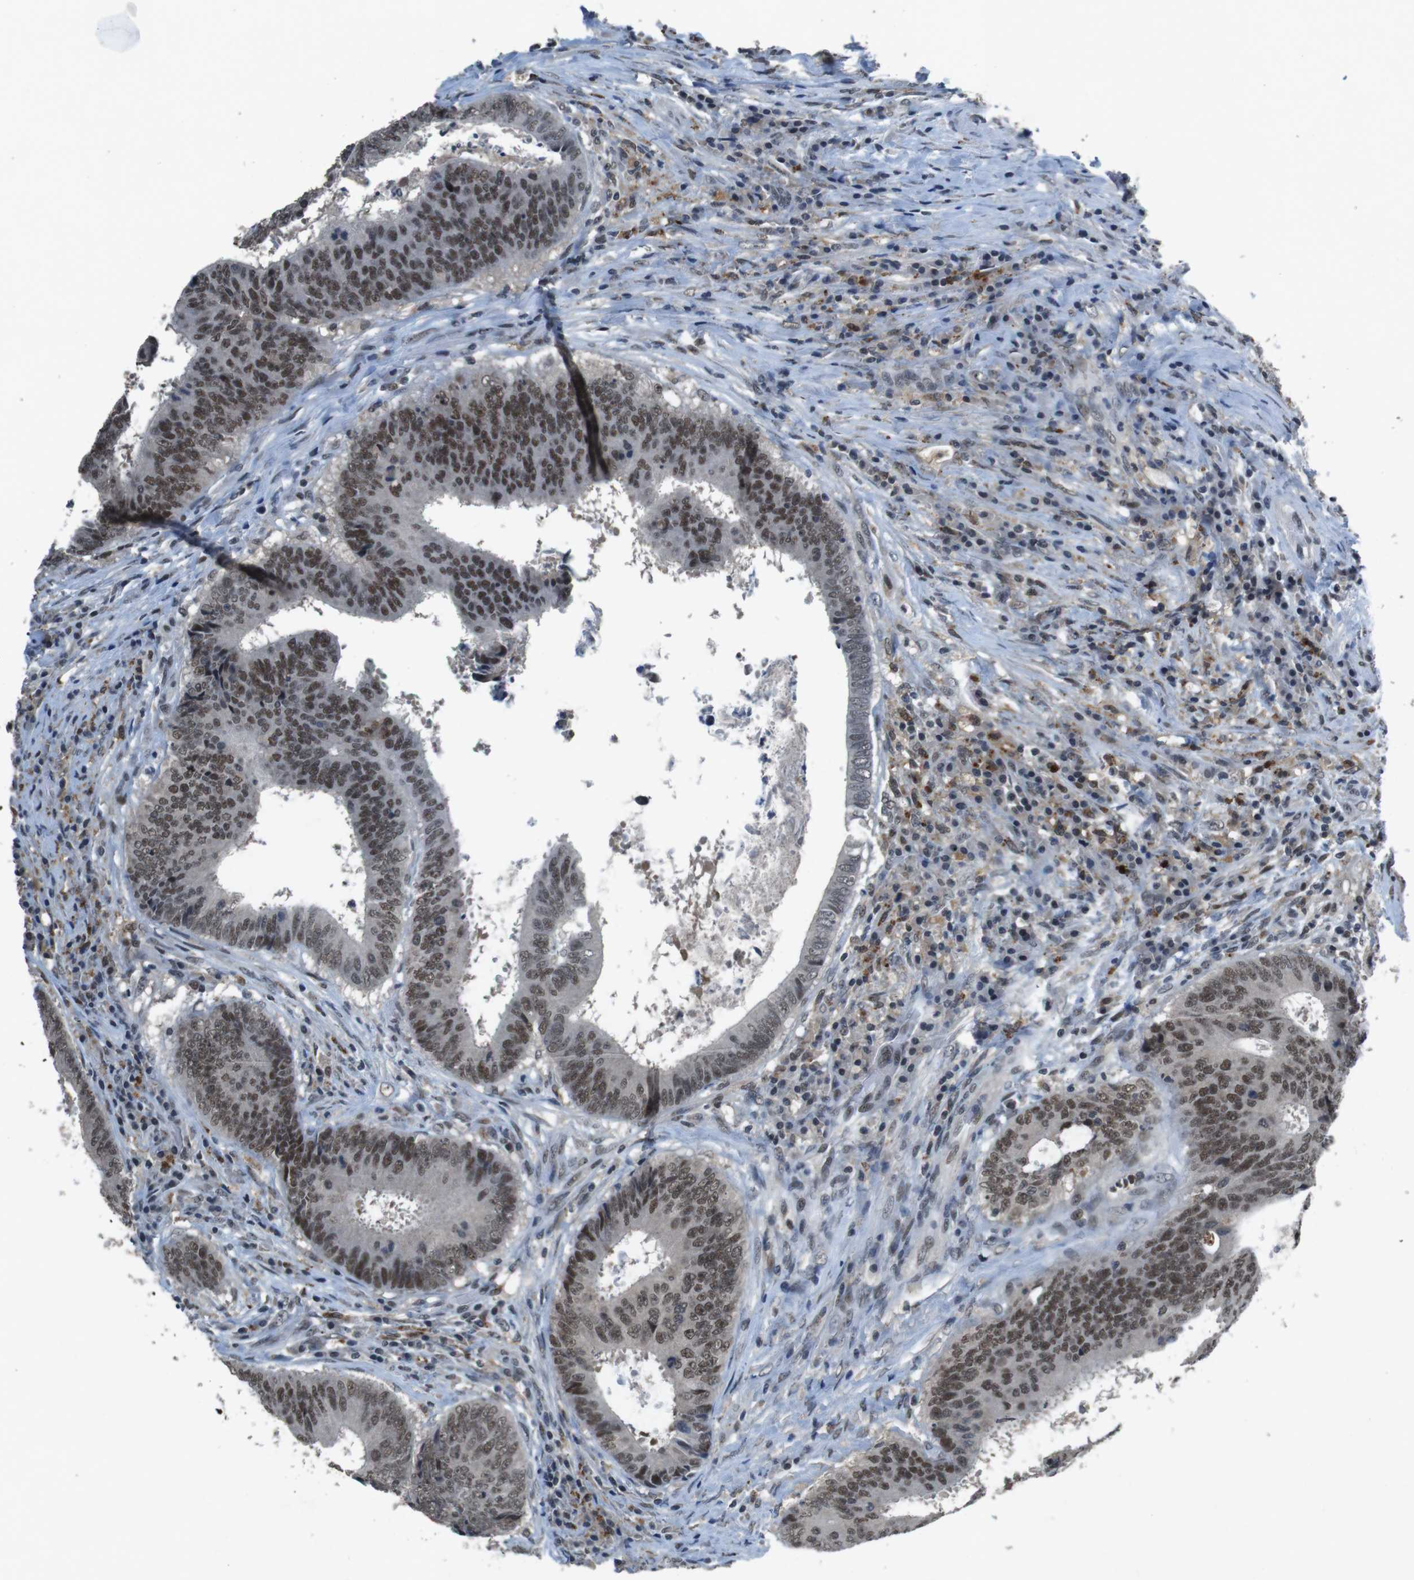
{"staining": {"intensity": "moderate", "quantity": ">75%", "location": "nuclear"}, "tissue": "colorectal cancer", "cell_type": "Tumor cells", "image_type": "cancer", "snomed": [{"axis": "morphology", "description": "Adenocarcinoma, NOS"}, {"axis": "topography", "description": "Rectum"}], "caption": "Approximately >75% of tumor cells in human colorectal adenocarcinoma reveal moderate nuclear protein expression as visualized by brown immunohistochemical staining.", "gene": "USP7", "patient": {"sex": "male", "age": 72}}